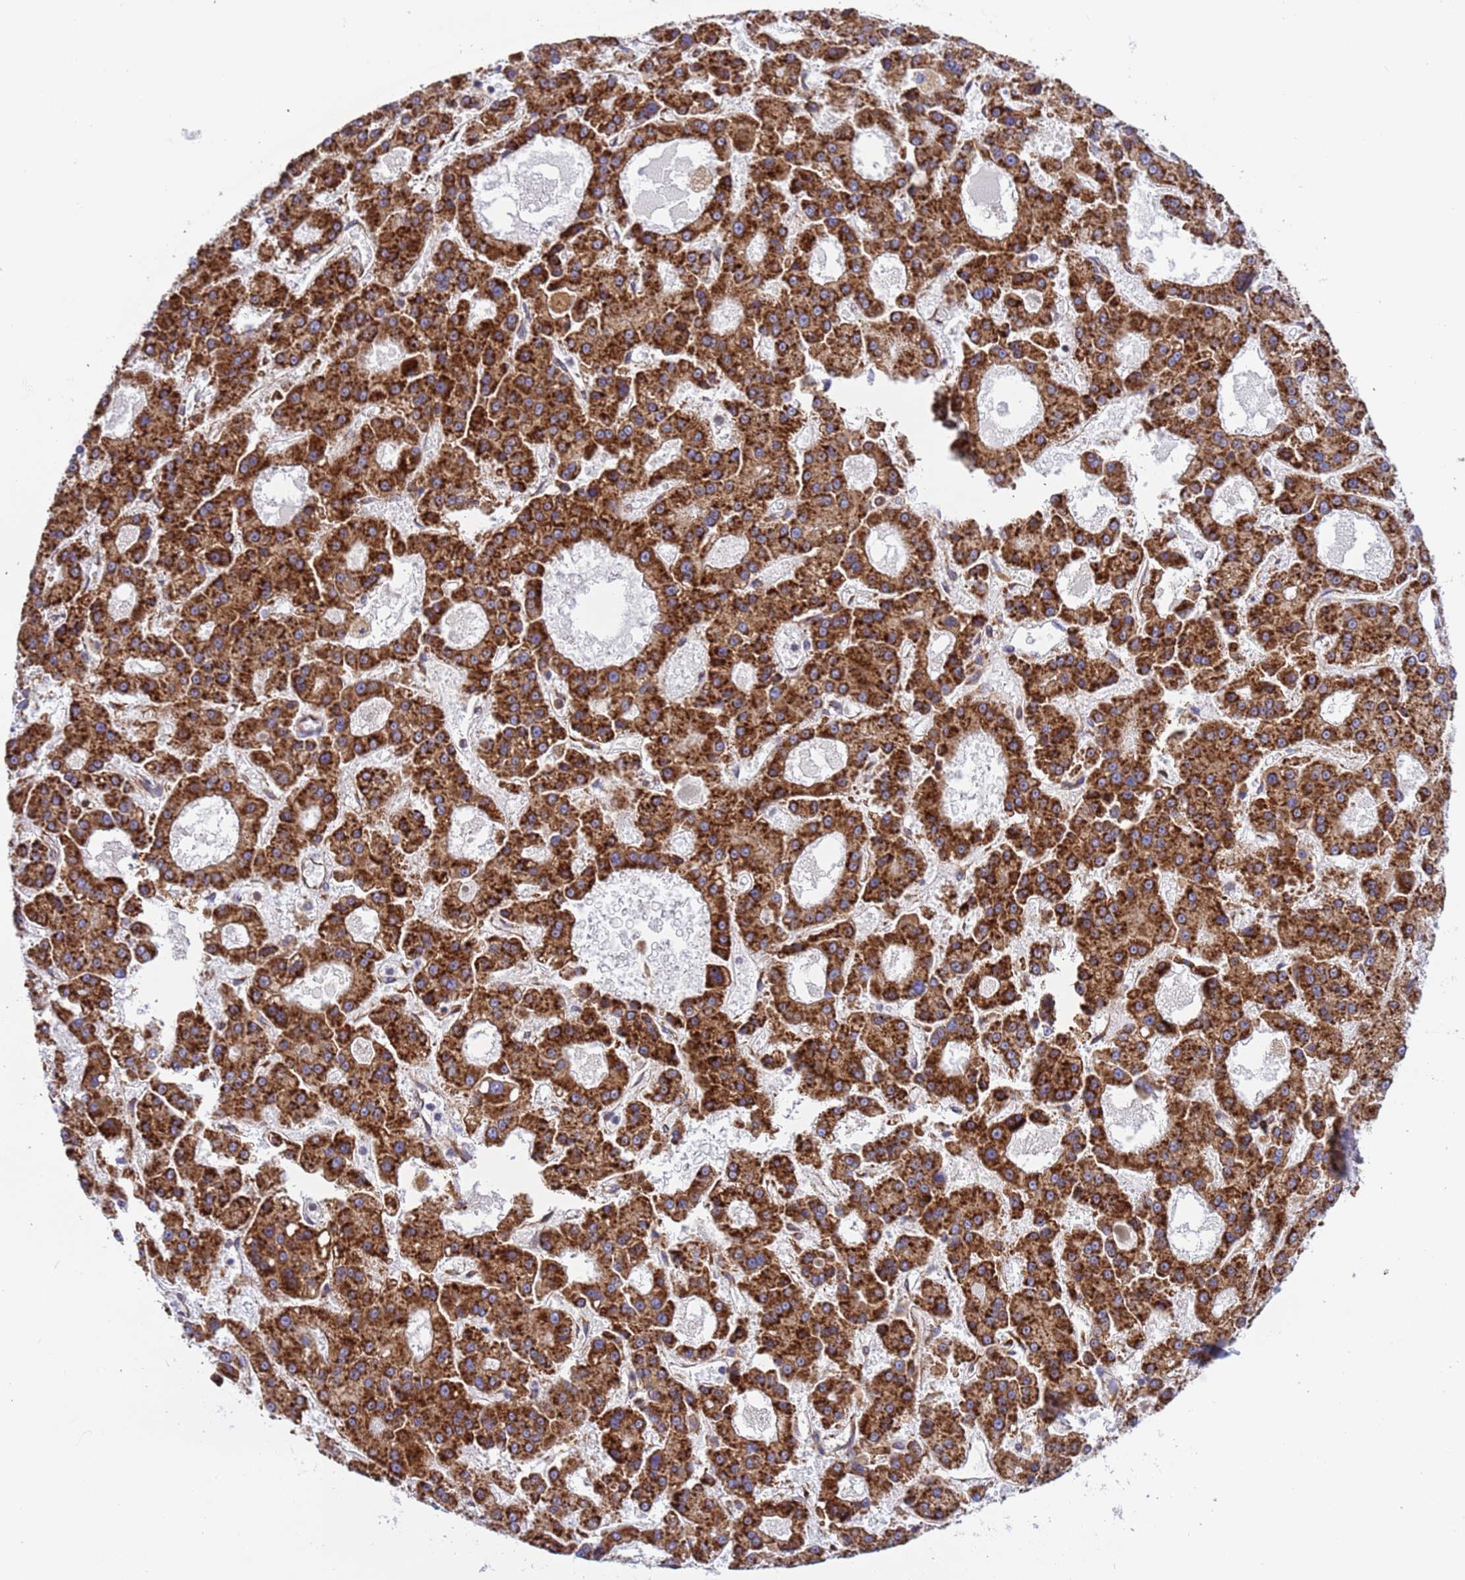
{"staining": {"intensity": "strong", "quantity": ">75%", "location": "cytoplasmic/membranous"}, "tissue": "liver cancer", "cell_type": "Tumor cells", "image_type": "cancer", "snomed": [{"axis": "morphology", "description": "Carcinoma, Hepatocellular, NOS"}, {"axis": "topography", "description": "Liver"}], "caption": "Immunohistochemical staining of human liver hepatocellular carcinoma reveals high levels of strong cytoplasmic/membranous protein positivity in about >75% of tumor cells.", "gene": "RPL36", "patient": {"sex": "male", "age": 70}}